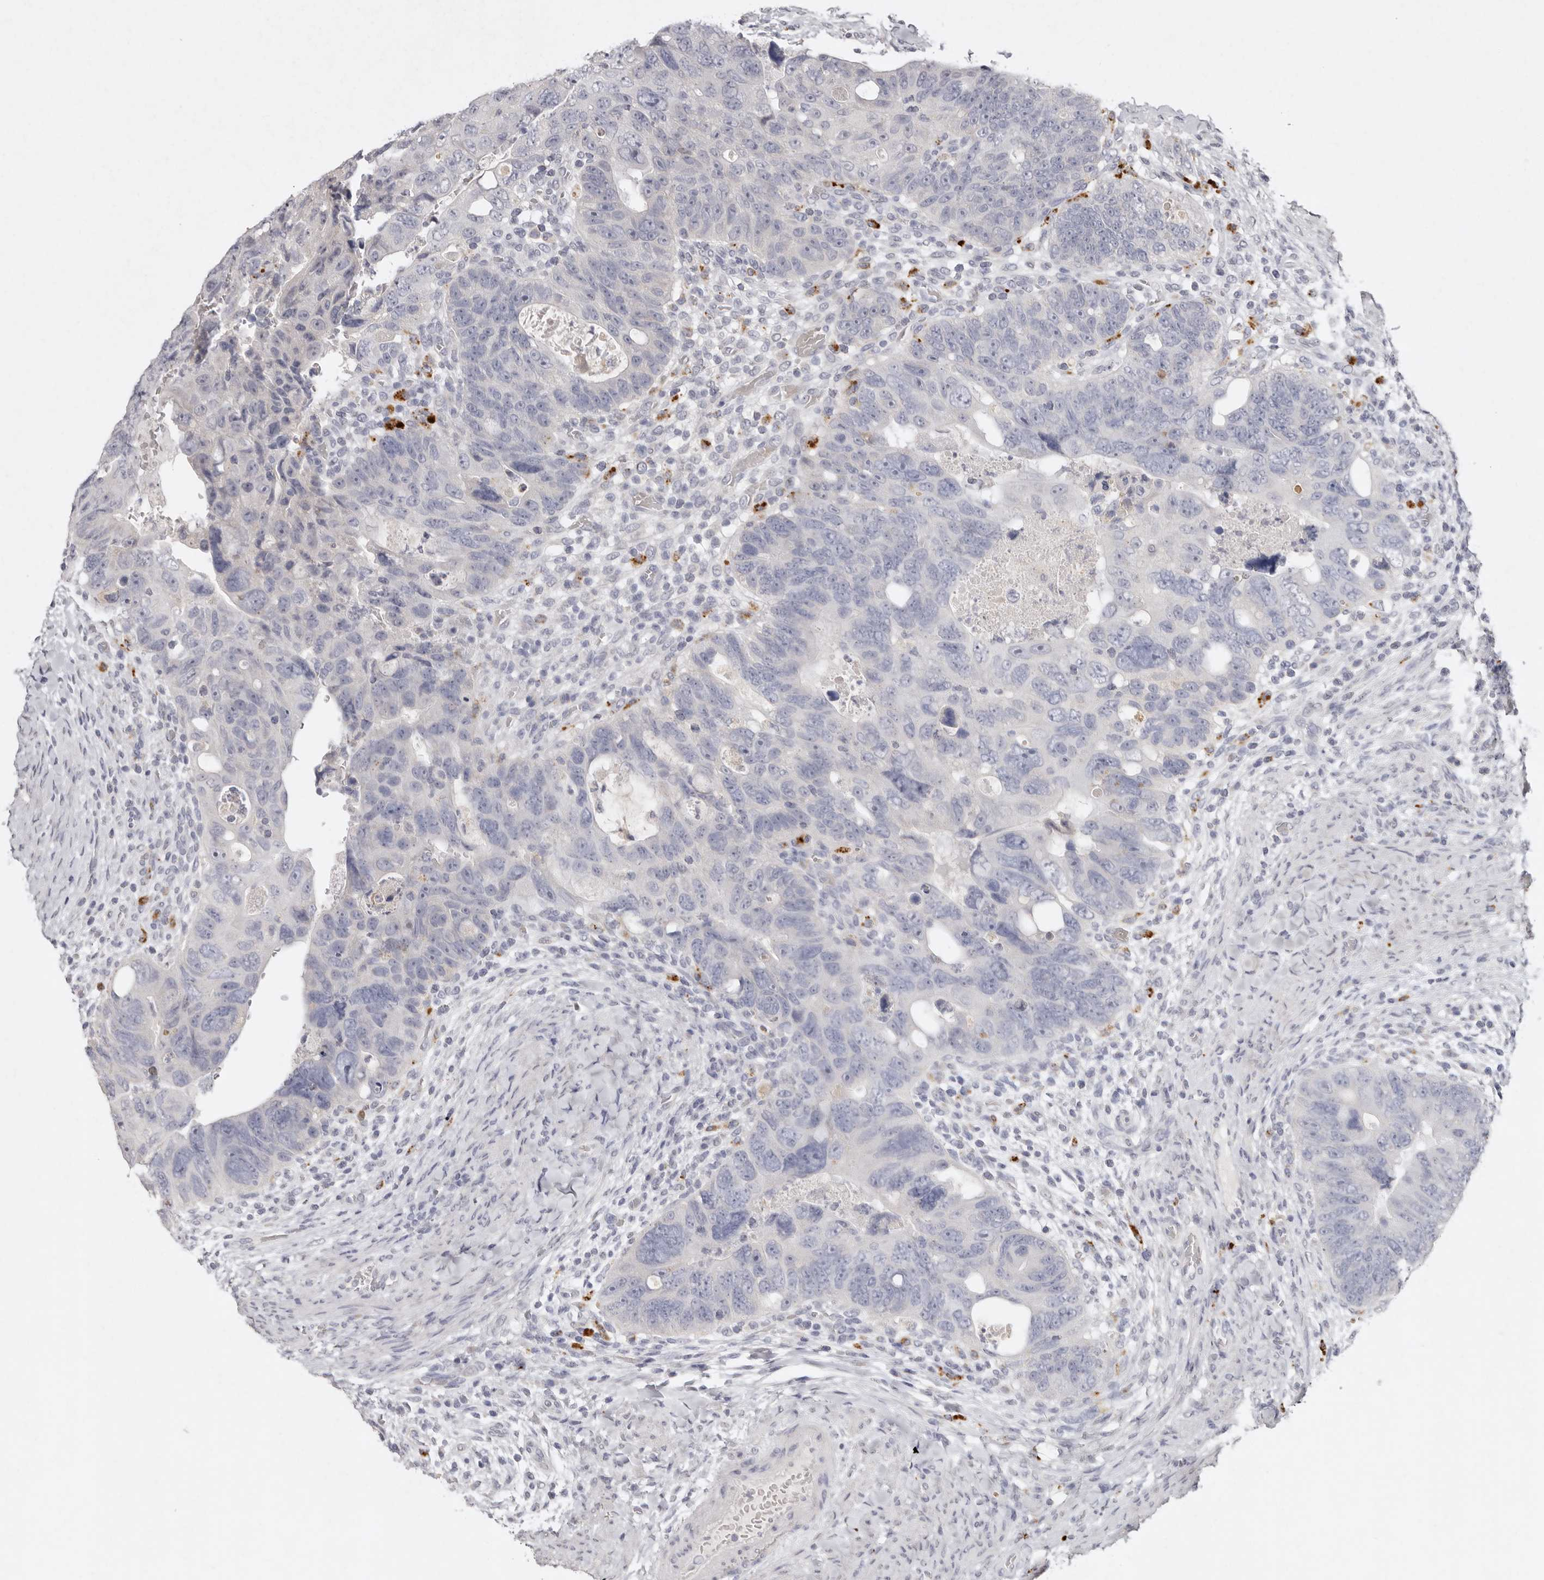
{"staining": {"intensity": "negative", "quantity": "none", "location": "none"}, "tissue": "colorectal cancer", "cell_type": "Tumor cells", "image_type": "cancer", "snomed": [{"axis": "morphology", "description": "Adenocarcinoma, NOS"}, {"axis": "topography", "description": "Rectum"}], "caption": "This is a image of immunohistochemistry (IHC) staining of colorectal cancer (adenocarcinoma), which shows no expression in tumor cells.", "gene": "FAM185A", "patient": {"sex": "male", "age": 59}}